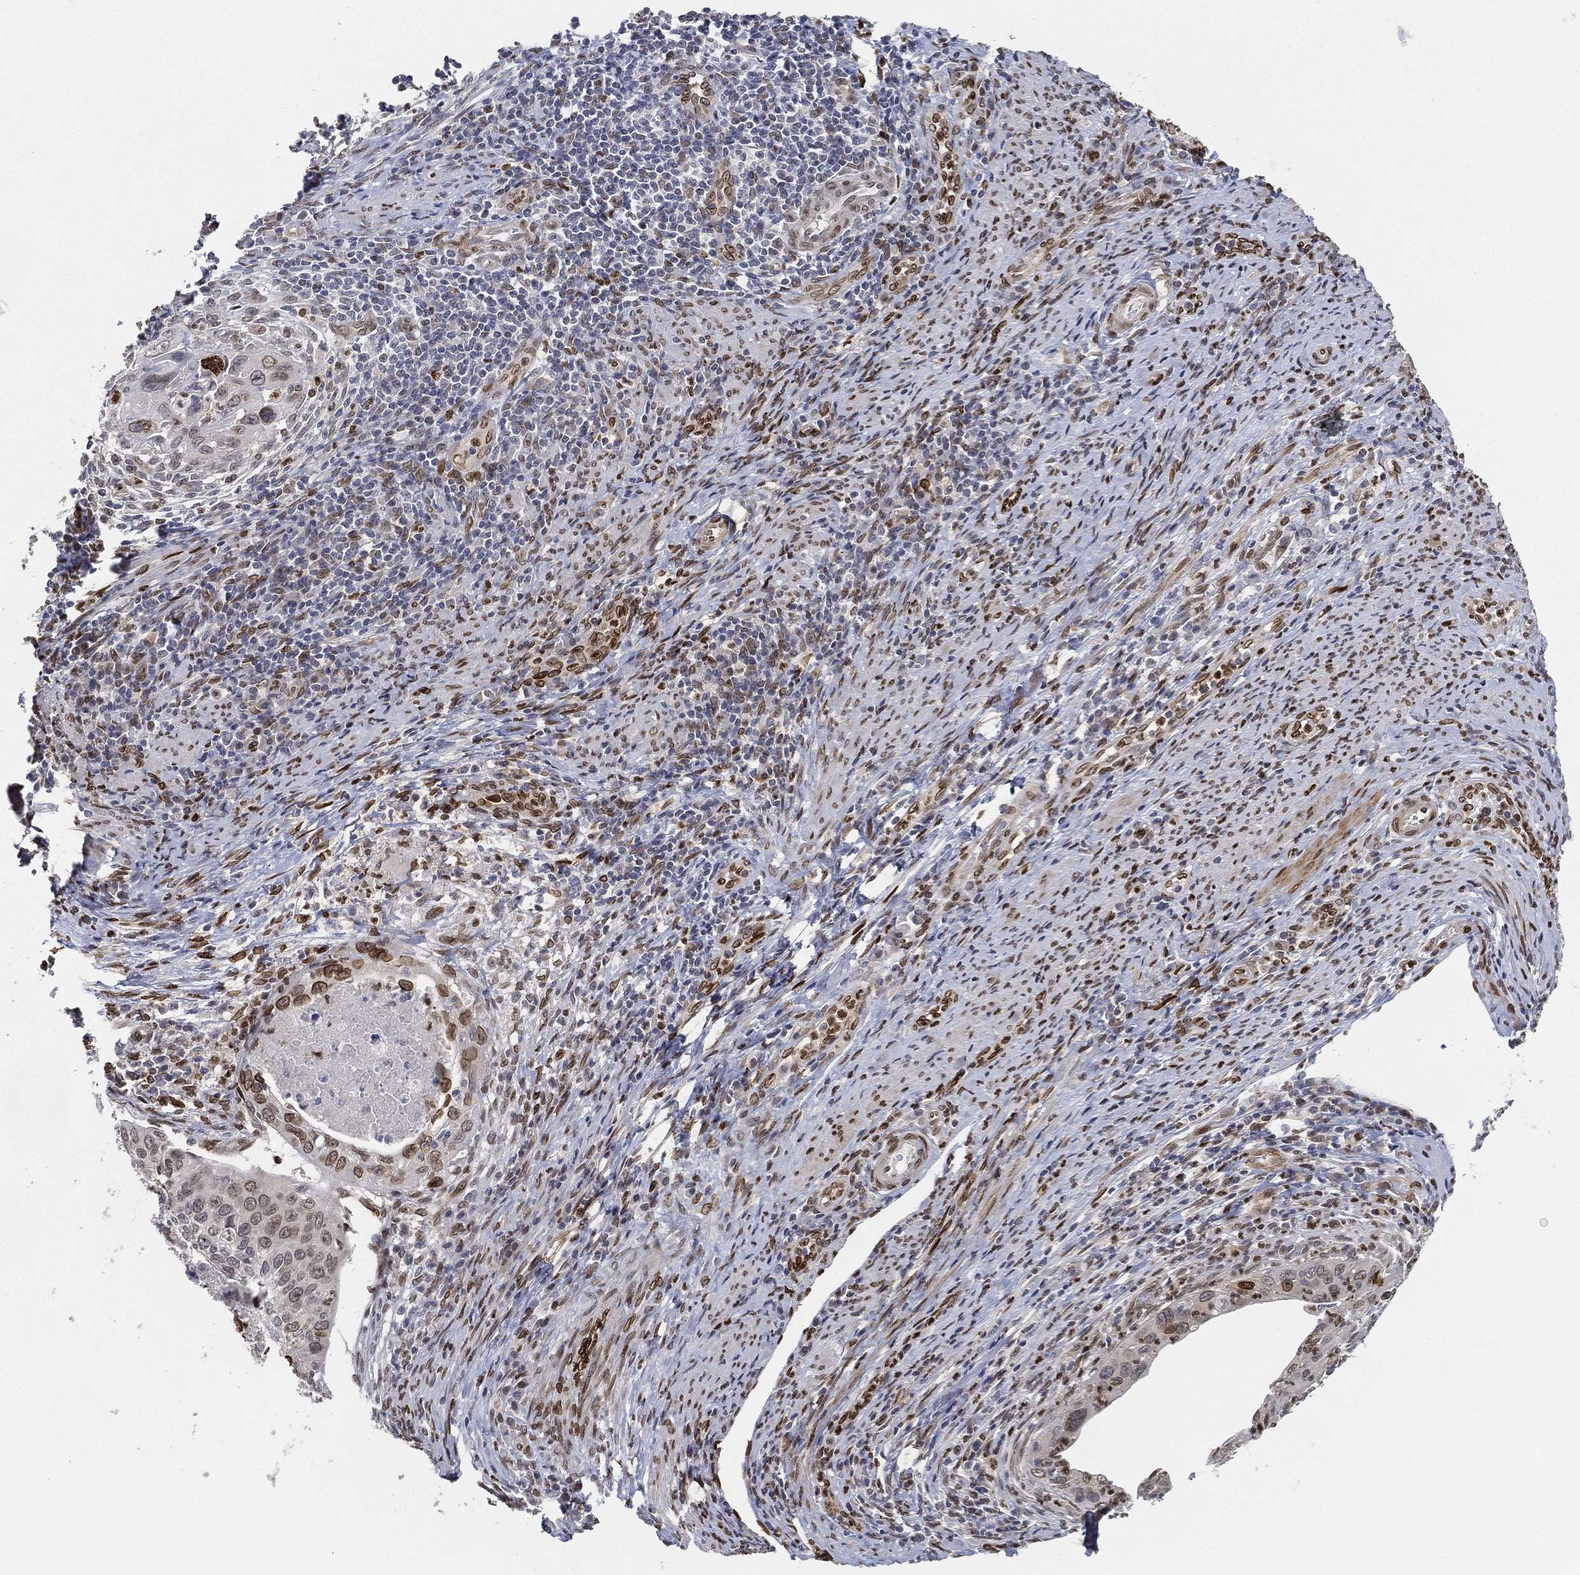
{"staining": {"intensity": "strong", "quantity": "<25%", "location": "cytoplasmic/membranous,nuclear"}, "tissue": "cervical cancer", "cell_type": "Tumor cells", "image_type": "cancer", "snomed": [{"axis": "morphology", "description": "Squamous cell carcinoma, NOS"}, {"axis": "topography", "description": "Cervix"}], "caption": "High-power microscopy captured an IHC micrograph of squamous cell carcinoma (cervical), revealing strong cytoplasmic/membranous and nuclear positivity in approximately <25% of tumor cells.", "gene": "LMNB1", "patient": {"sex": "female", "age": 26}}